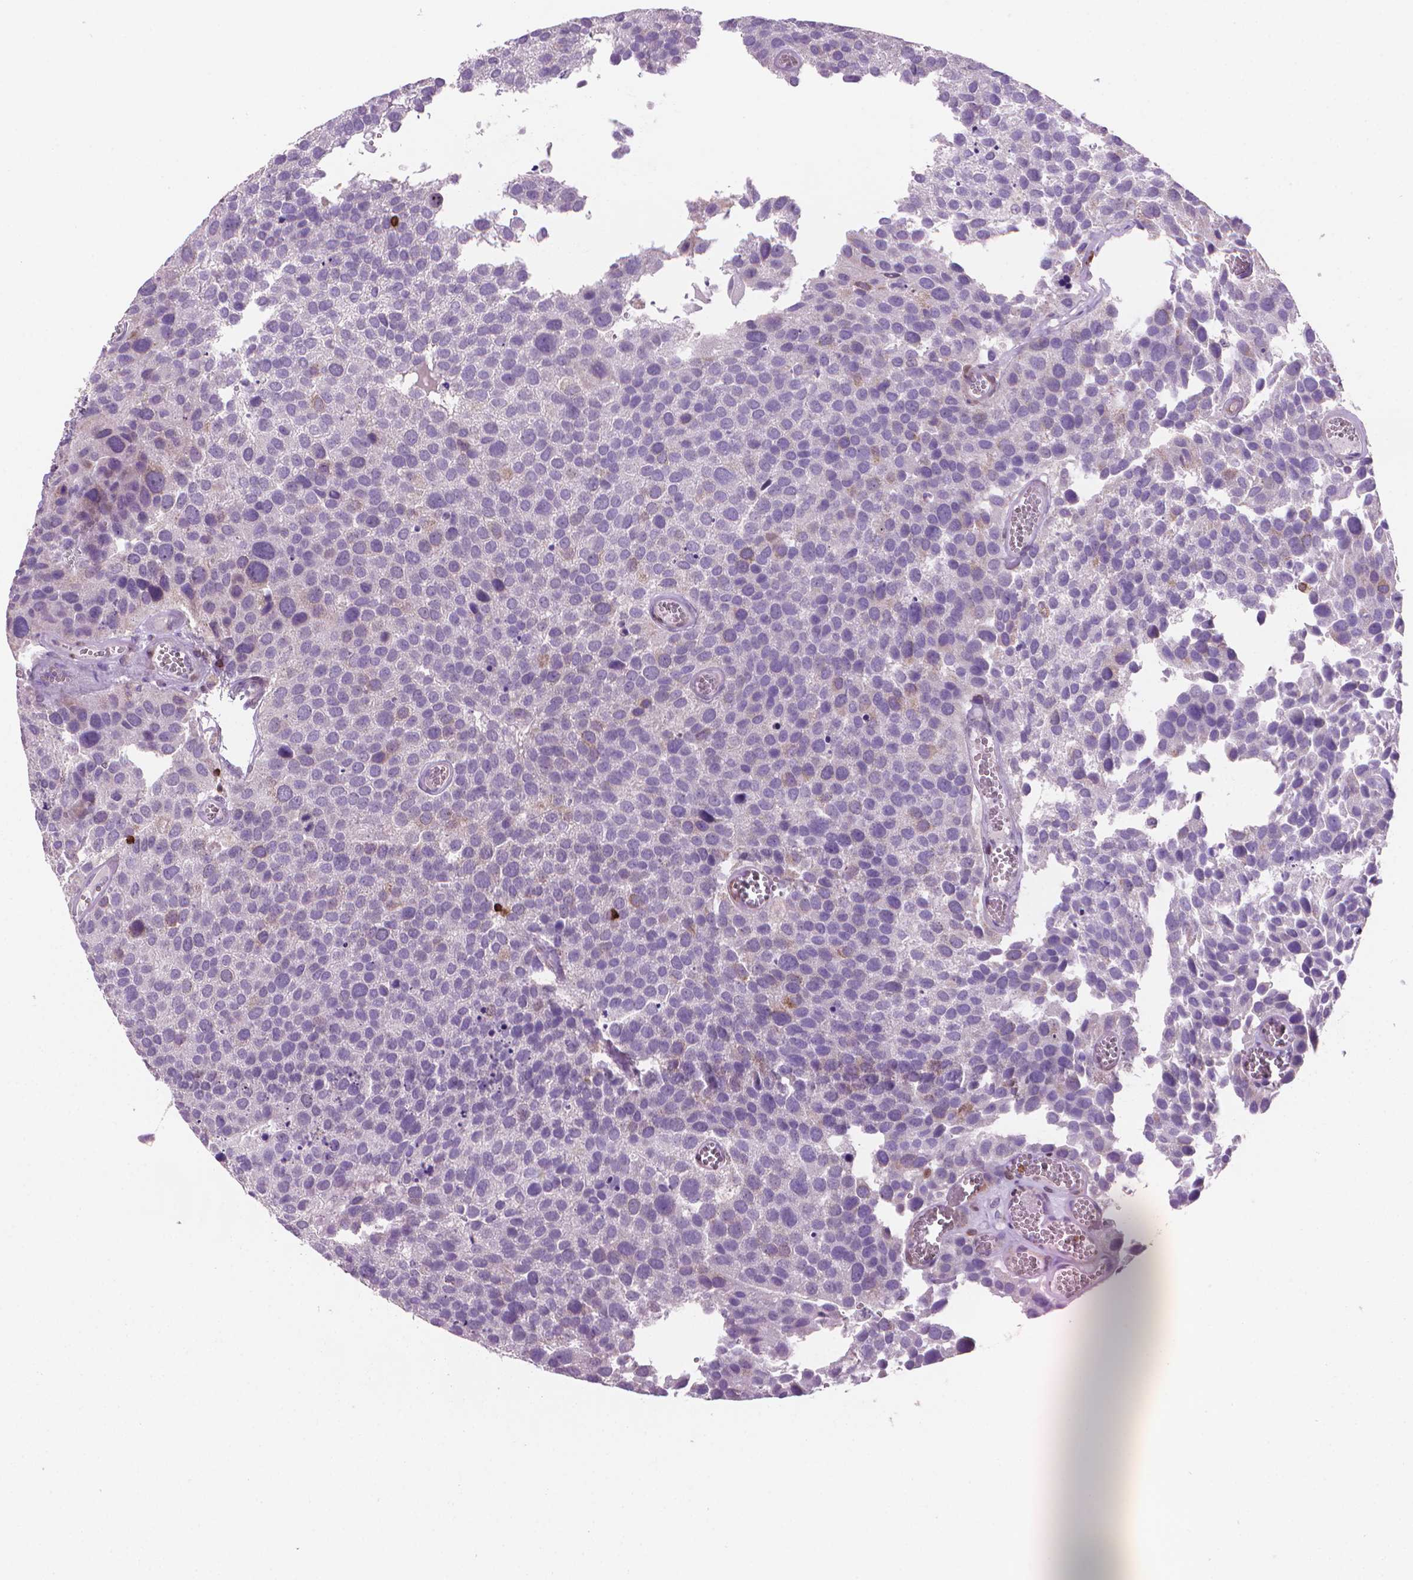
{"staining": {"intensity": "negative", "quantity": "none", "location": "none"}, "tissue": "urothelial cancer", "cell_type": "Tumor cells", "image_type": "cancer", "snomed": [{"axis": "morphology", "description": "Urothelial carcinoma, Low grade"}, {"axis": "topography", "description": "Urinary bladder"}], "caption": "DAB (3,3'-diaminobenzidine) immunohistochemical staining of human low-grade urothelial carcinoma reveals no significant expression in tumor cells. The staining is performed using DAB (3,3'-diaminobenzidine) brown chromogen with nuclei counter-stained in using hematoxylin.", "gene": "BCL2", "patient": {"sex": "female", "age": 69}}